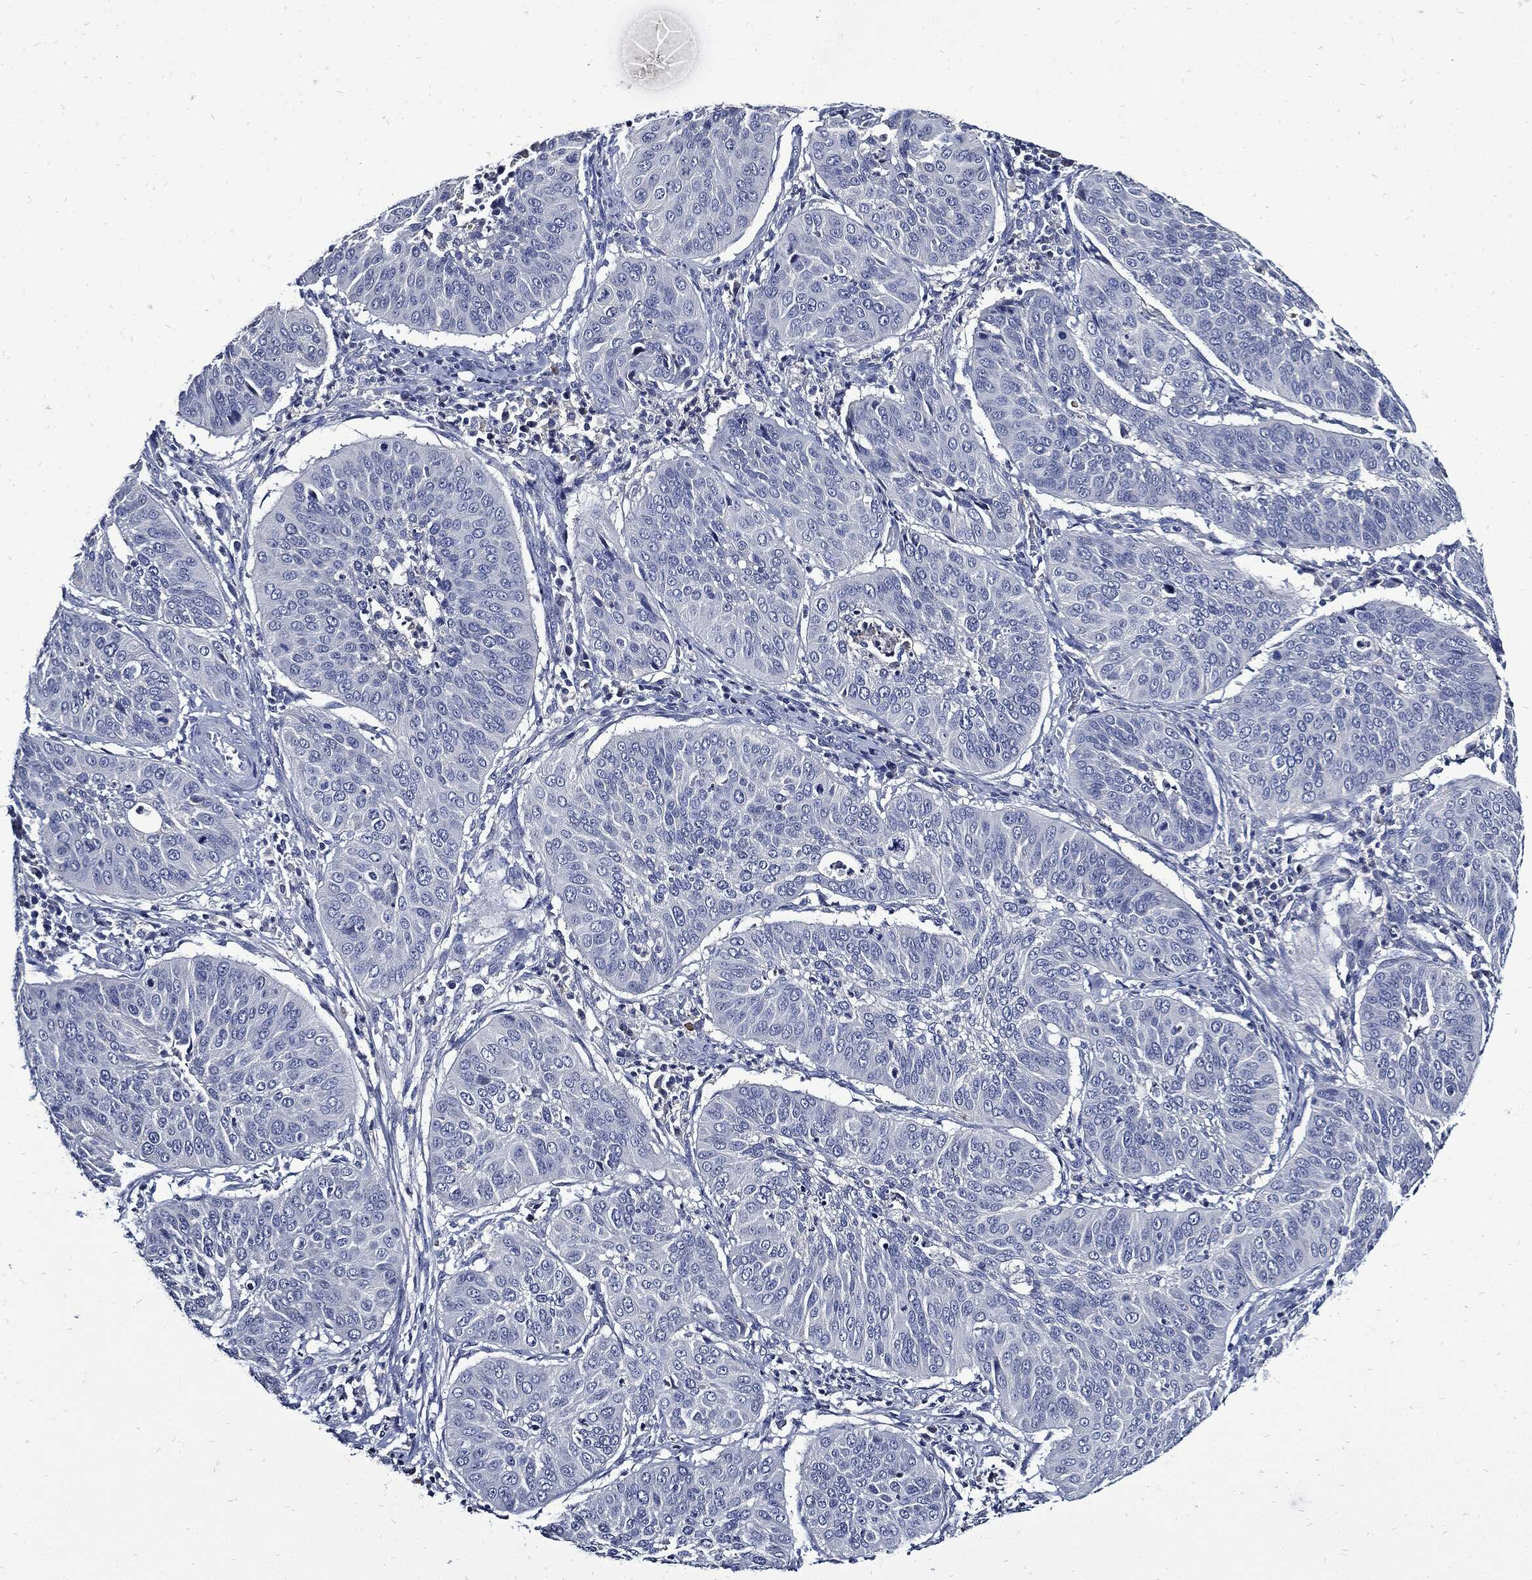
{"staining": {"intensity": "negative", "quantity": "none", "location": "none"}, "tissue": "cervical cancer", "cell_type": "Tumor cells", "image_type": "cancer", "snomed": [{"axis": "morphology", "description": "Normal tissue, NOS"}, {"axis": "morphology", "description": "Squamous cell carcinoma, NOS"}, {"axis": "topography", "description": "Cervix"}], "caption": "IHC histopathology image of neoplastic tissue: human cervical cancer (squamous cell carcinoma) stained with DAB (3,3'-diaminobenzidine) reveals no significant protein positivity in tumor cells.", "gene": "CPE", "patient": {"sex": "female", "age": 39}}